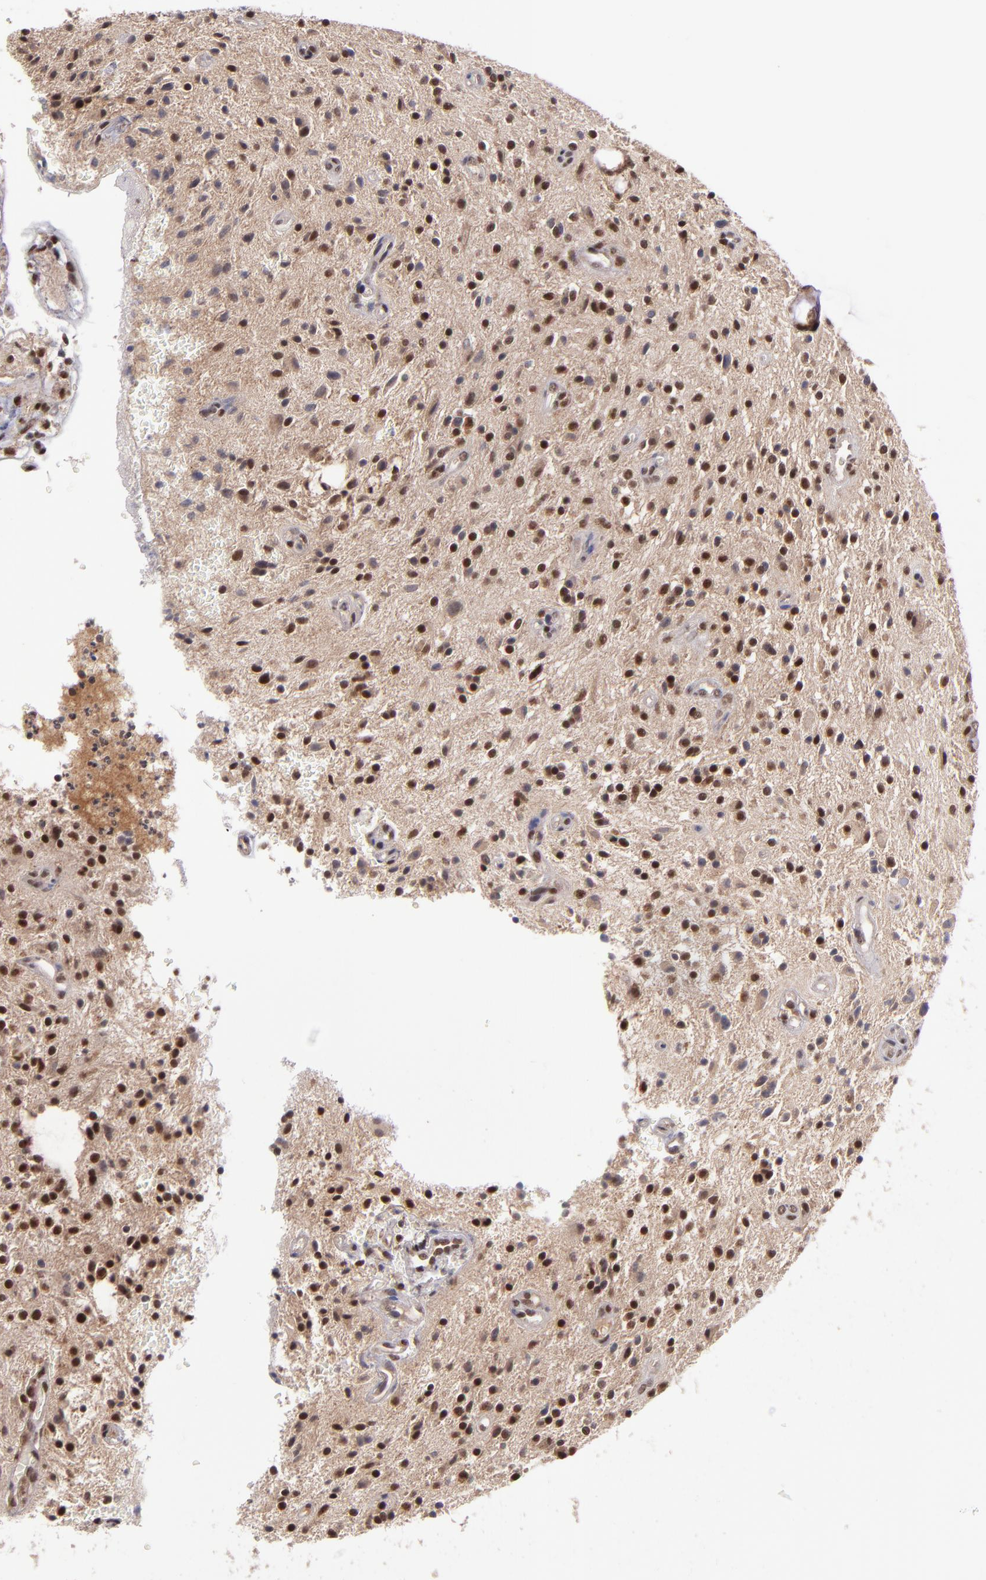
{"staining": {"intensity": "strong", "quantity": ">75%", "location": "nuclear"}, "tissue": "glioma", "cell_type": "Tumor cells", "image_type": "cancer", "snomed": [{"axis": "morphology", "description": "Glioma, malignant, NOS"}, {"axis": "topography", "description": "Cerebellum"}], "caption": "A brown stain highlights strong nuclear expression of a protein in malignant glioma tumor cells.", "gene": "EP300", "patient": {"sex": "female", "age": 10}}